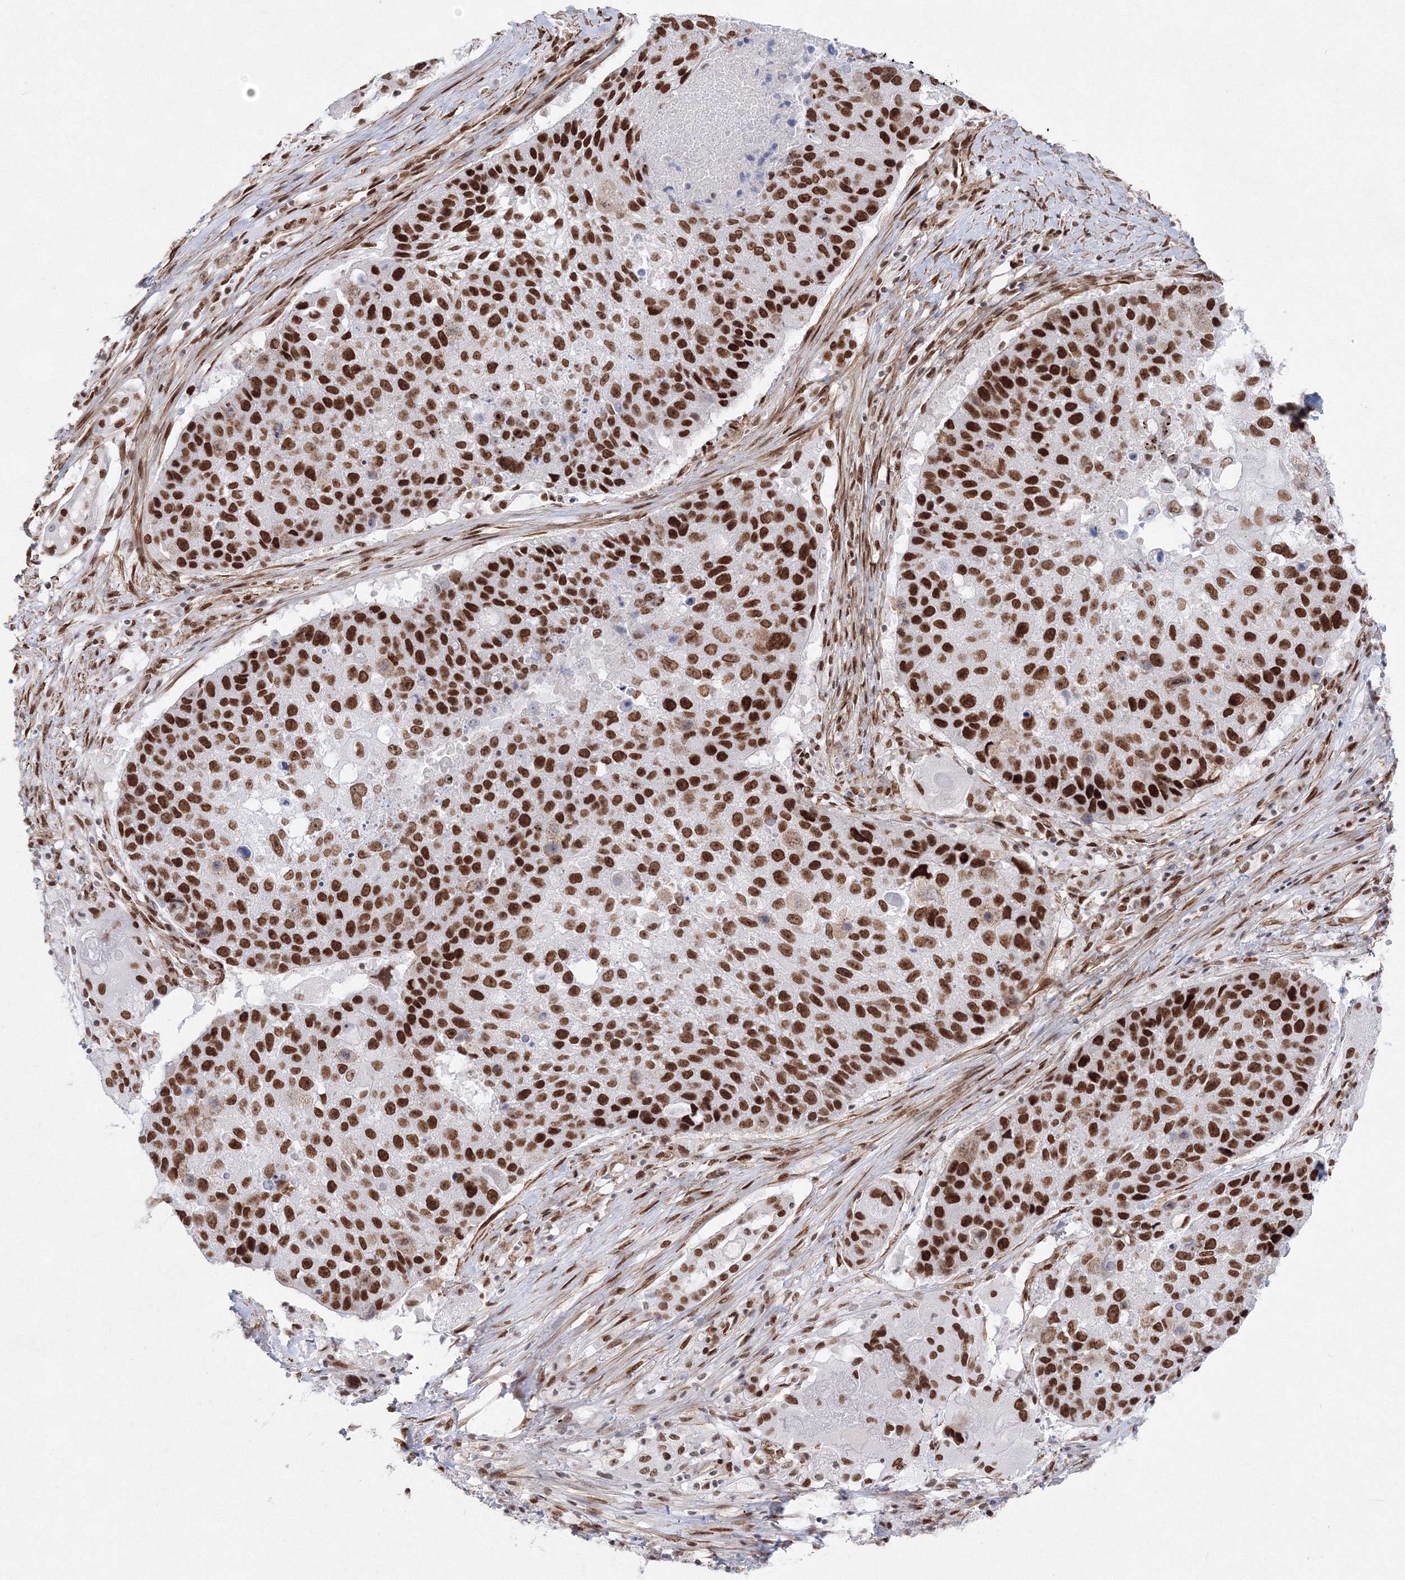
{"staining": {"intensity": "strong", "quantity": ">75%", "location": "nuclear"}, "tissue": "lung cancer", "cell_type": "Tumor cells", "image_type": "cancer", "snomed": [{"axis": "morphology", "description": "Squamous cell carcinoma, NOS"}, {"axis": "topography", "description": "Lung"}], "caption": "Protein expression analysis of lung cancer (squamous cell carcinoma) demonstrates strong nuclear positivity in approximately >75% of tumor cells.", "gene": "ZNF638", "patient": {"sex": "male", "age": 61}}